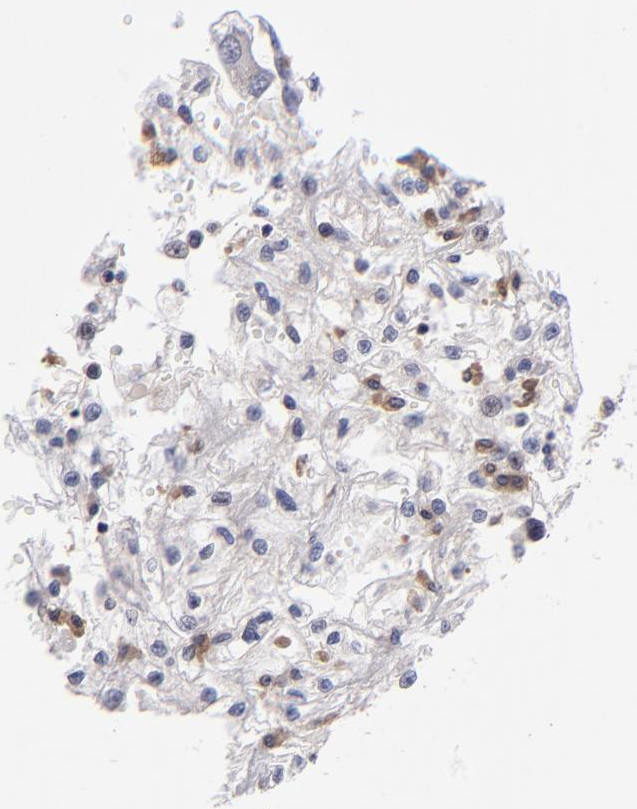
{"staining": {"intensity": "weak", "quantity": "<25%", "location": "cytoplasmic/membranous"}, "tissue": "renal cancer", "cell_type": "Tumor cells", "image_type": "cancer", "snomed": [{"axis": "morphology", "description": "Adenocarcinoma, NOS"}, {"axis": "topography", "description": "Kidney"}], "caption": "This is a image of immunohistochemistry staining of adenocarcinoma (renal), which shows no positivity in tumor cells. The staining is performed using DAB brown chromogen with nuclei counter-stained in using hematoxylin.", "gene": "EIF3L", "patient": {"sex": "male", "age": 78}}